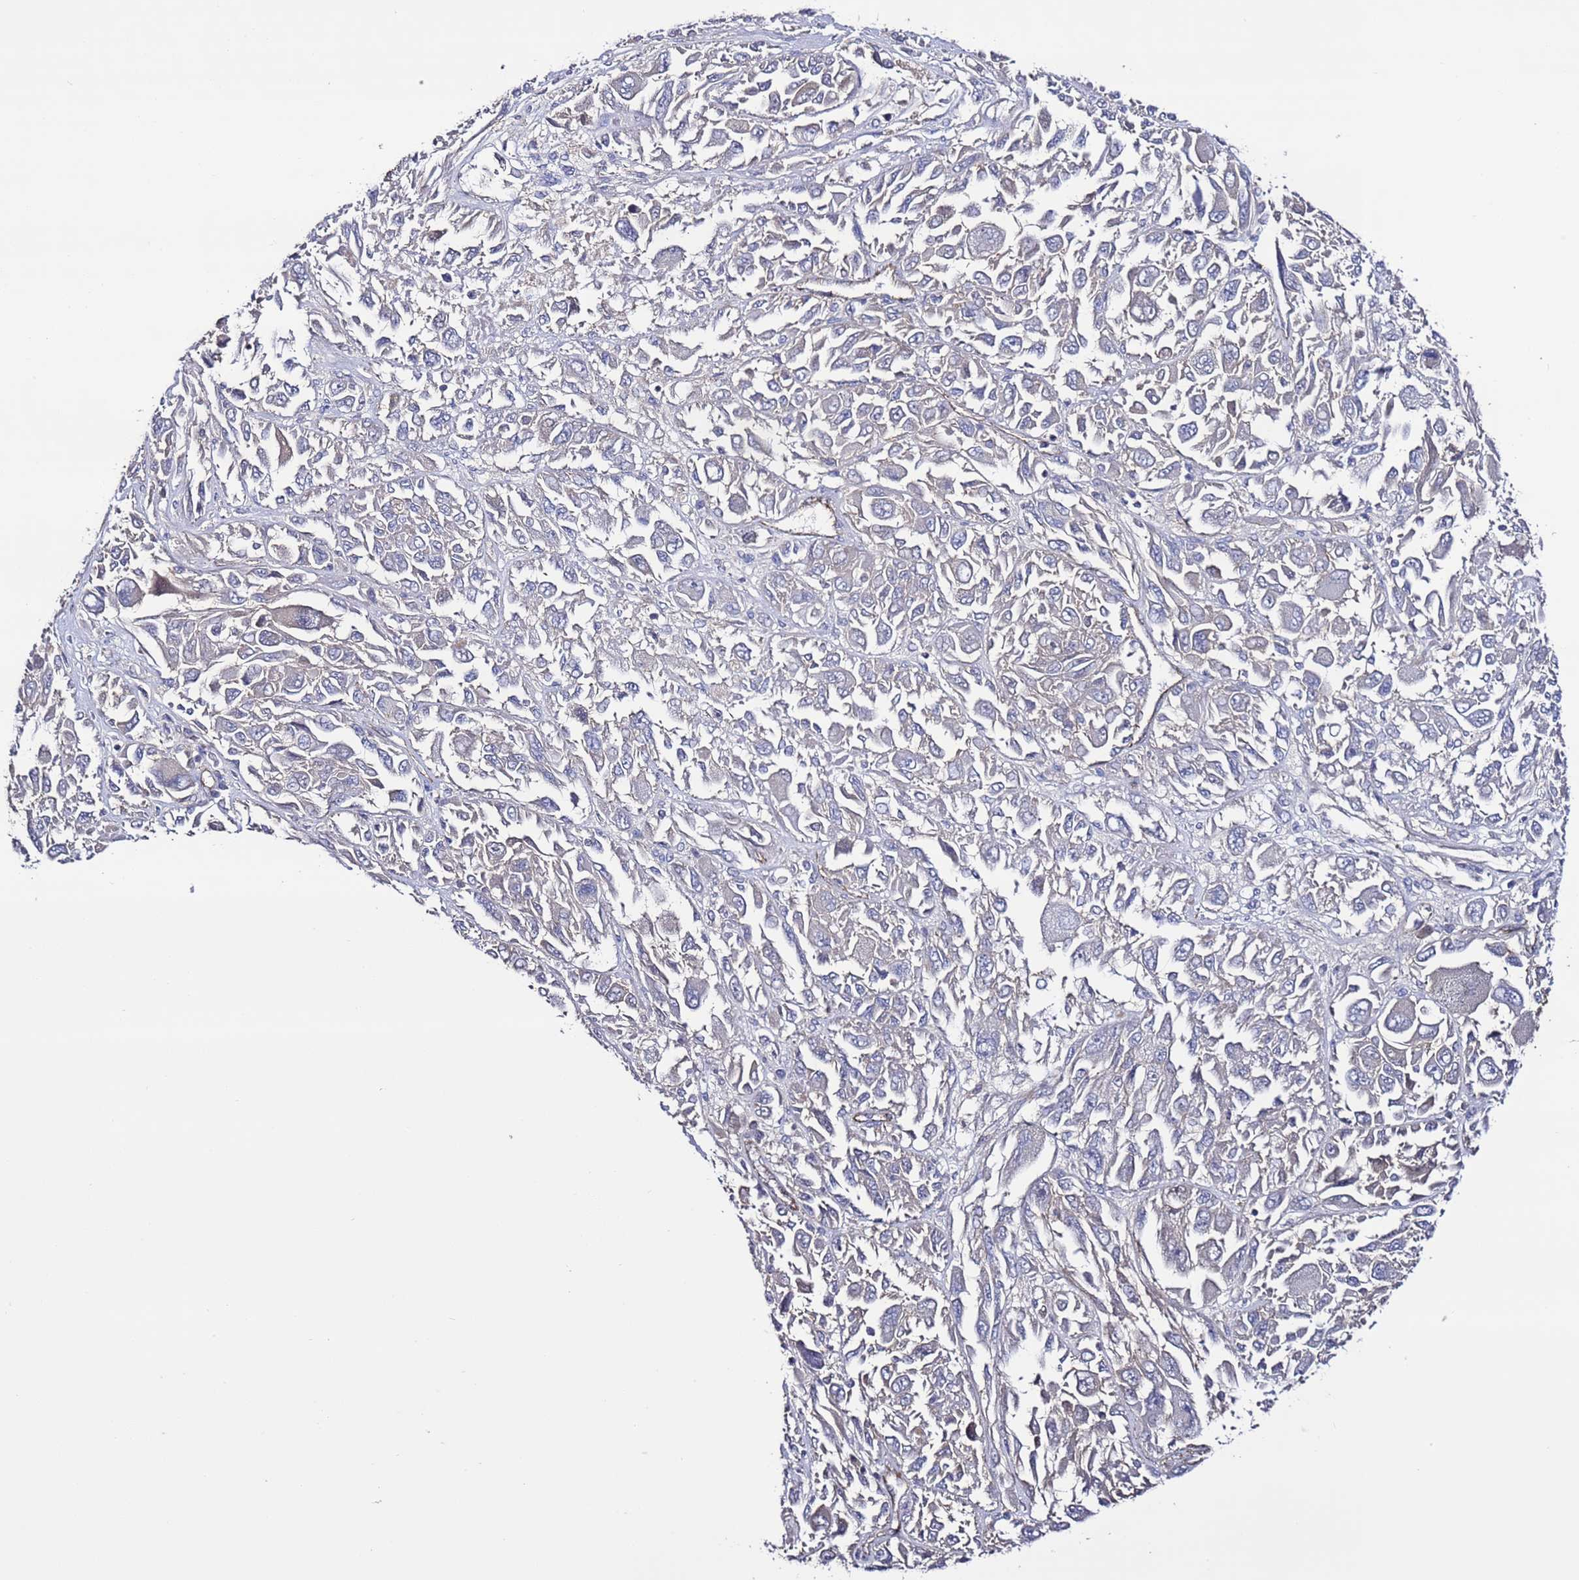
{"staining": {"intensity": "negative", "quantity": "none", "location": "none"}, "tissue": "melanoma", "cell_type": "Tumor cells", "image_type": "cancer", "snomed": [{"axis": "morphology", "description": "Malignant melanoma, NOS"}, {"axis": "topography", "description": "Skin"}], "caption": "IHC of malignant melanoma exhibits no staining in tumor cells. (Brightfield microscopy of DAB (3,3'-diaminobenzidine) immunohistochemistry (IHC) at high magnification).", "gene": "TENM3", "patient": {"sex": "female", "age": 91}}